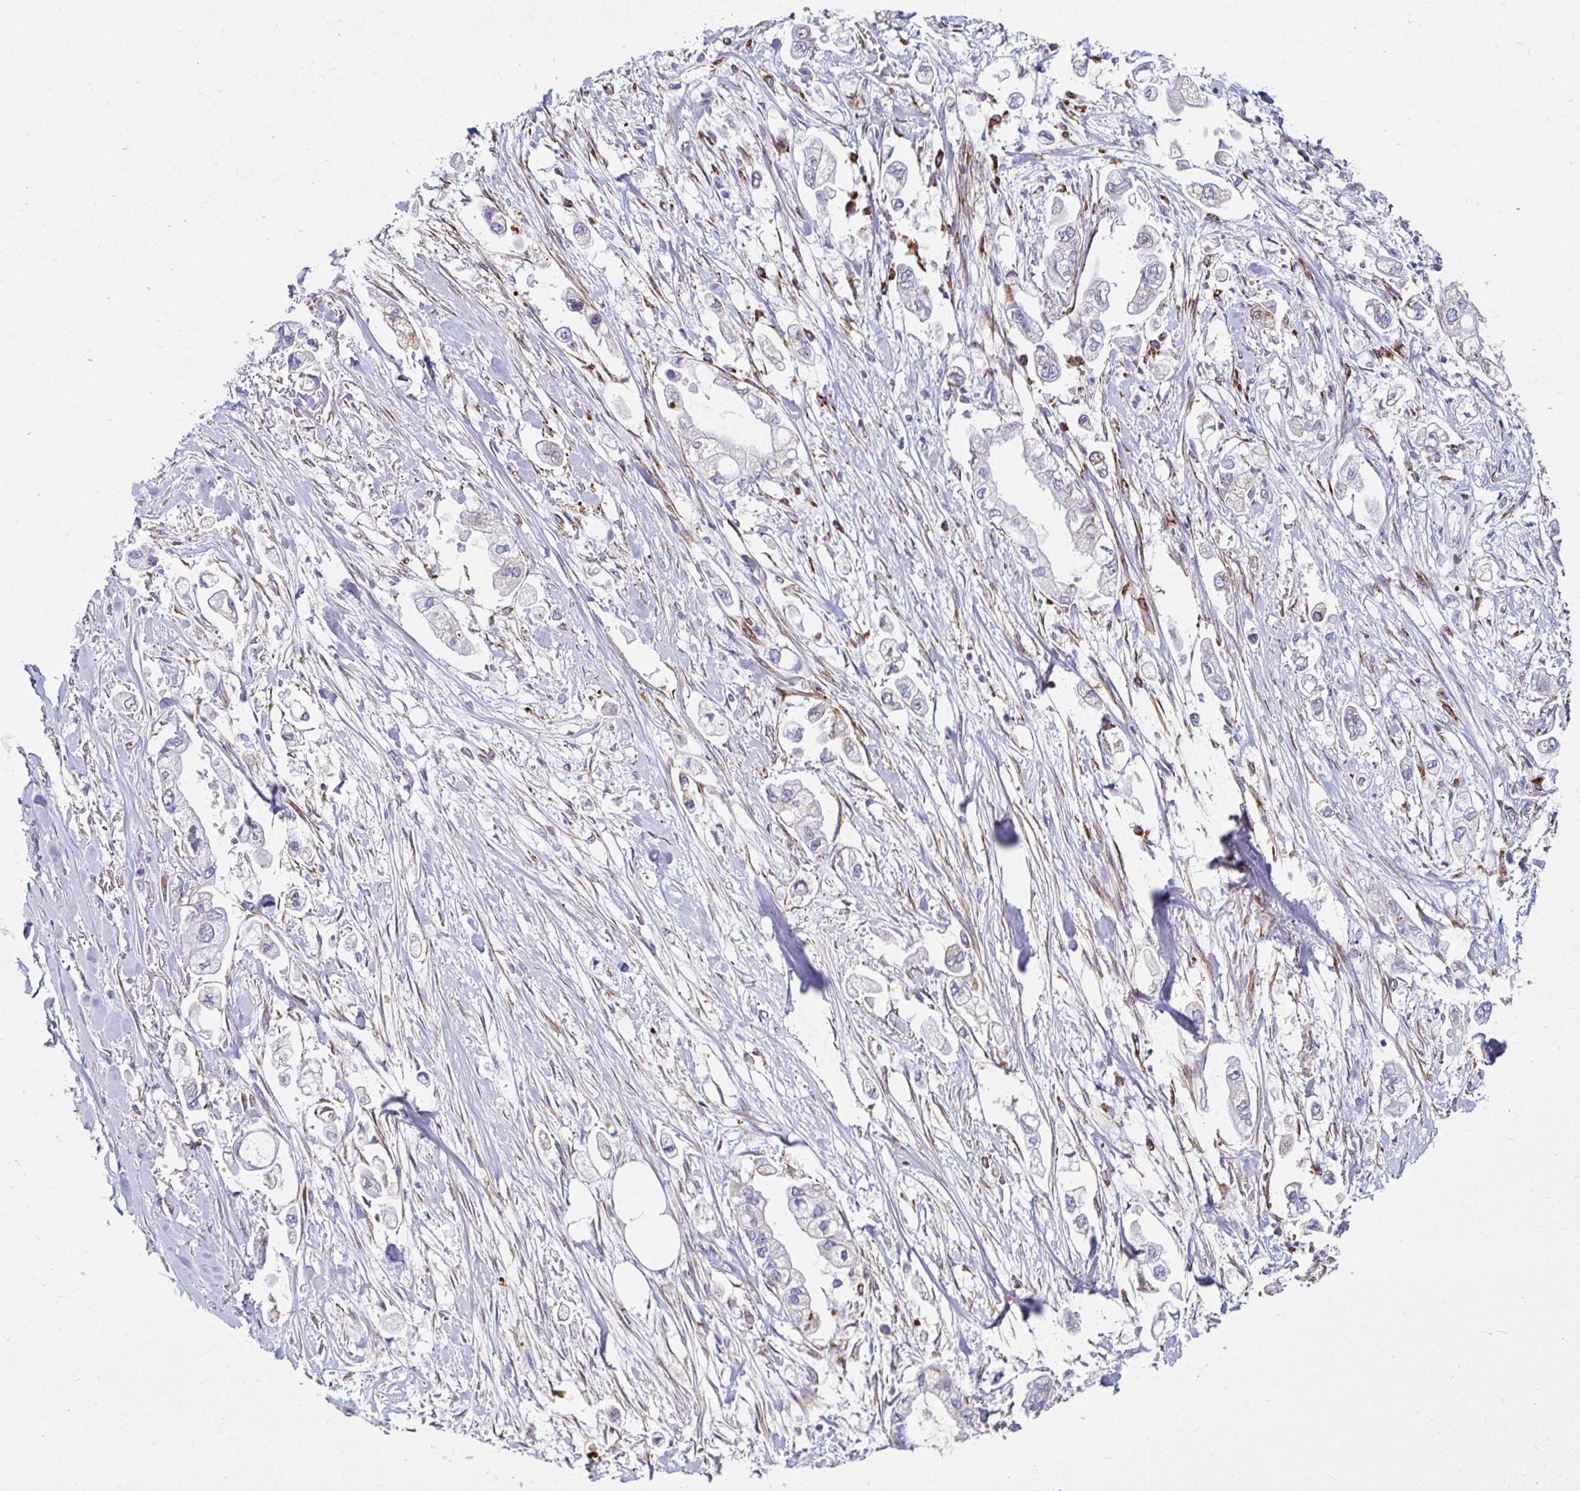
{"staining": {"intensity": "negative", "quantity": "none", "location": "none"}, "tissue": "testis cancer", "cell_type": "Tumor cells", "image_type": "cancer", "snomed": [{"axis": "morphology", "description": "Seminoma, NOS"}, {"axis": "topography", "description": "Testis"}], "caption": "Immunohistochemistry micrograph of neoplastic tissue: seminoma (testis) stained with DAB (3,3'-diaminobenzidine) shows no significant protein expression in tumor cells.", "gene": "ANKRD62", "patient": {"sex": "male", "age": 34}}